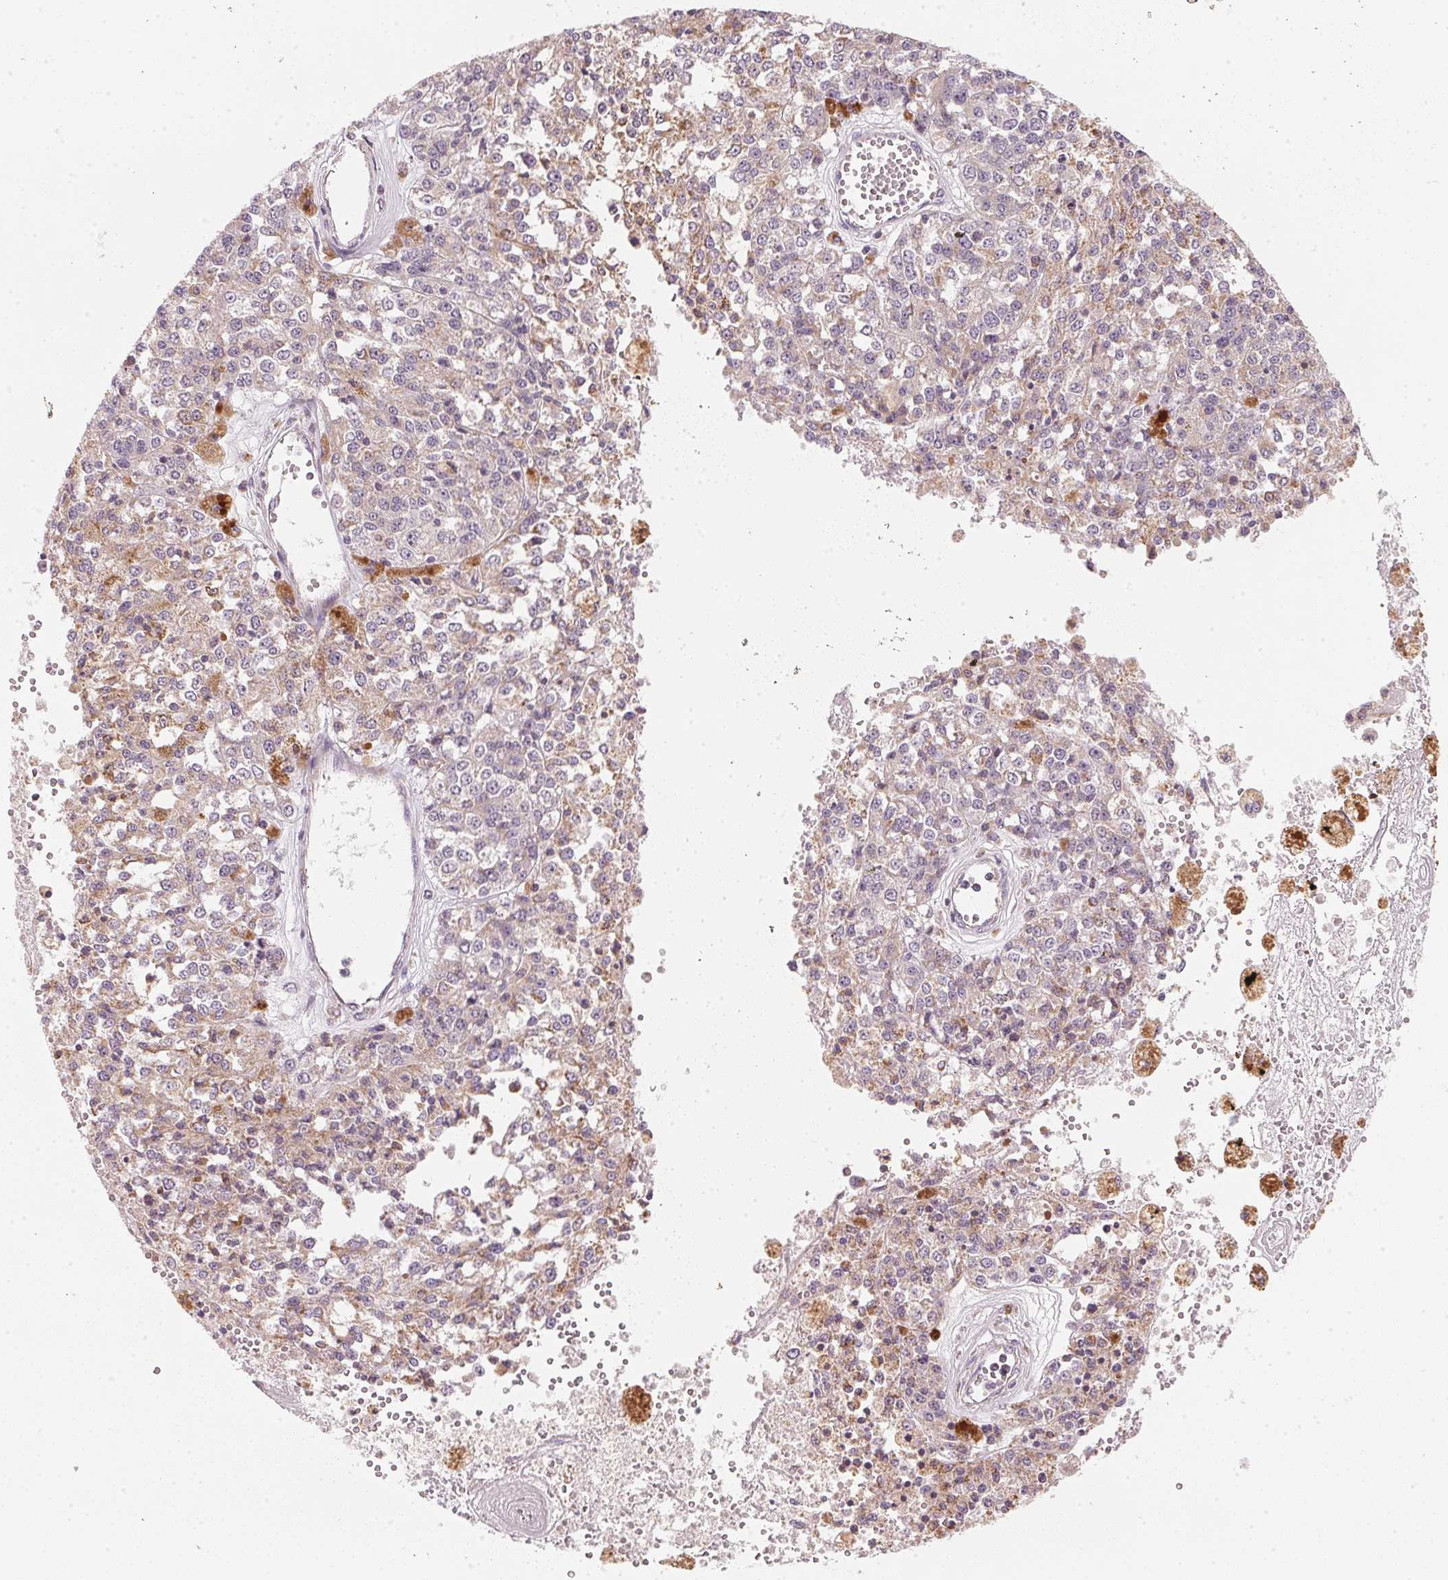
{"staining": {"intensity": "weak", "quantity": "25%-75%", "location": "cytoplasmic/membranous"}, "tissue": "melanoma", "cell_type": "Tumor cells", "image_type": "cancer", "snomed": [{"axis": "morphology", "description": "Malignant melanoma, Metastatic site"}, {"axis": "topography", "description": "Lymph node"}], "caption": "Brown immunohistochemical staining in malignant melanoma (metastatic site) exhibits weak cytoplasmic/membranous staining in about 25%-75% of tumor cells.", "gene": "COQ7", "patient": {"sex": "female", "age": 64}}